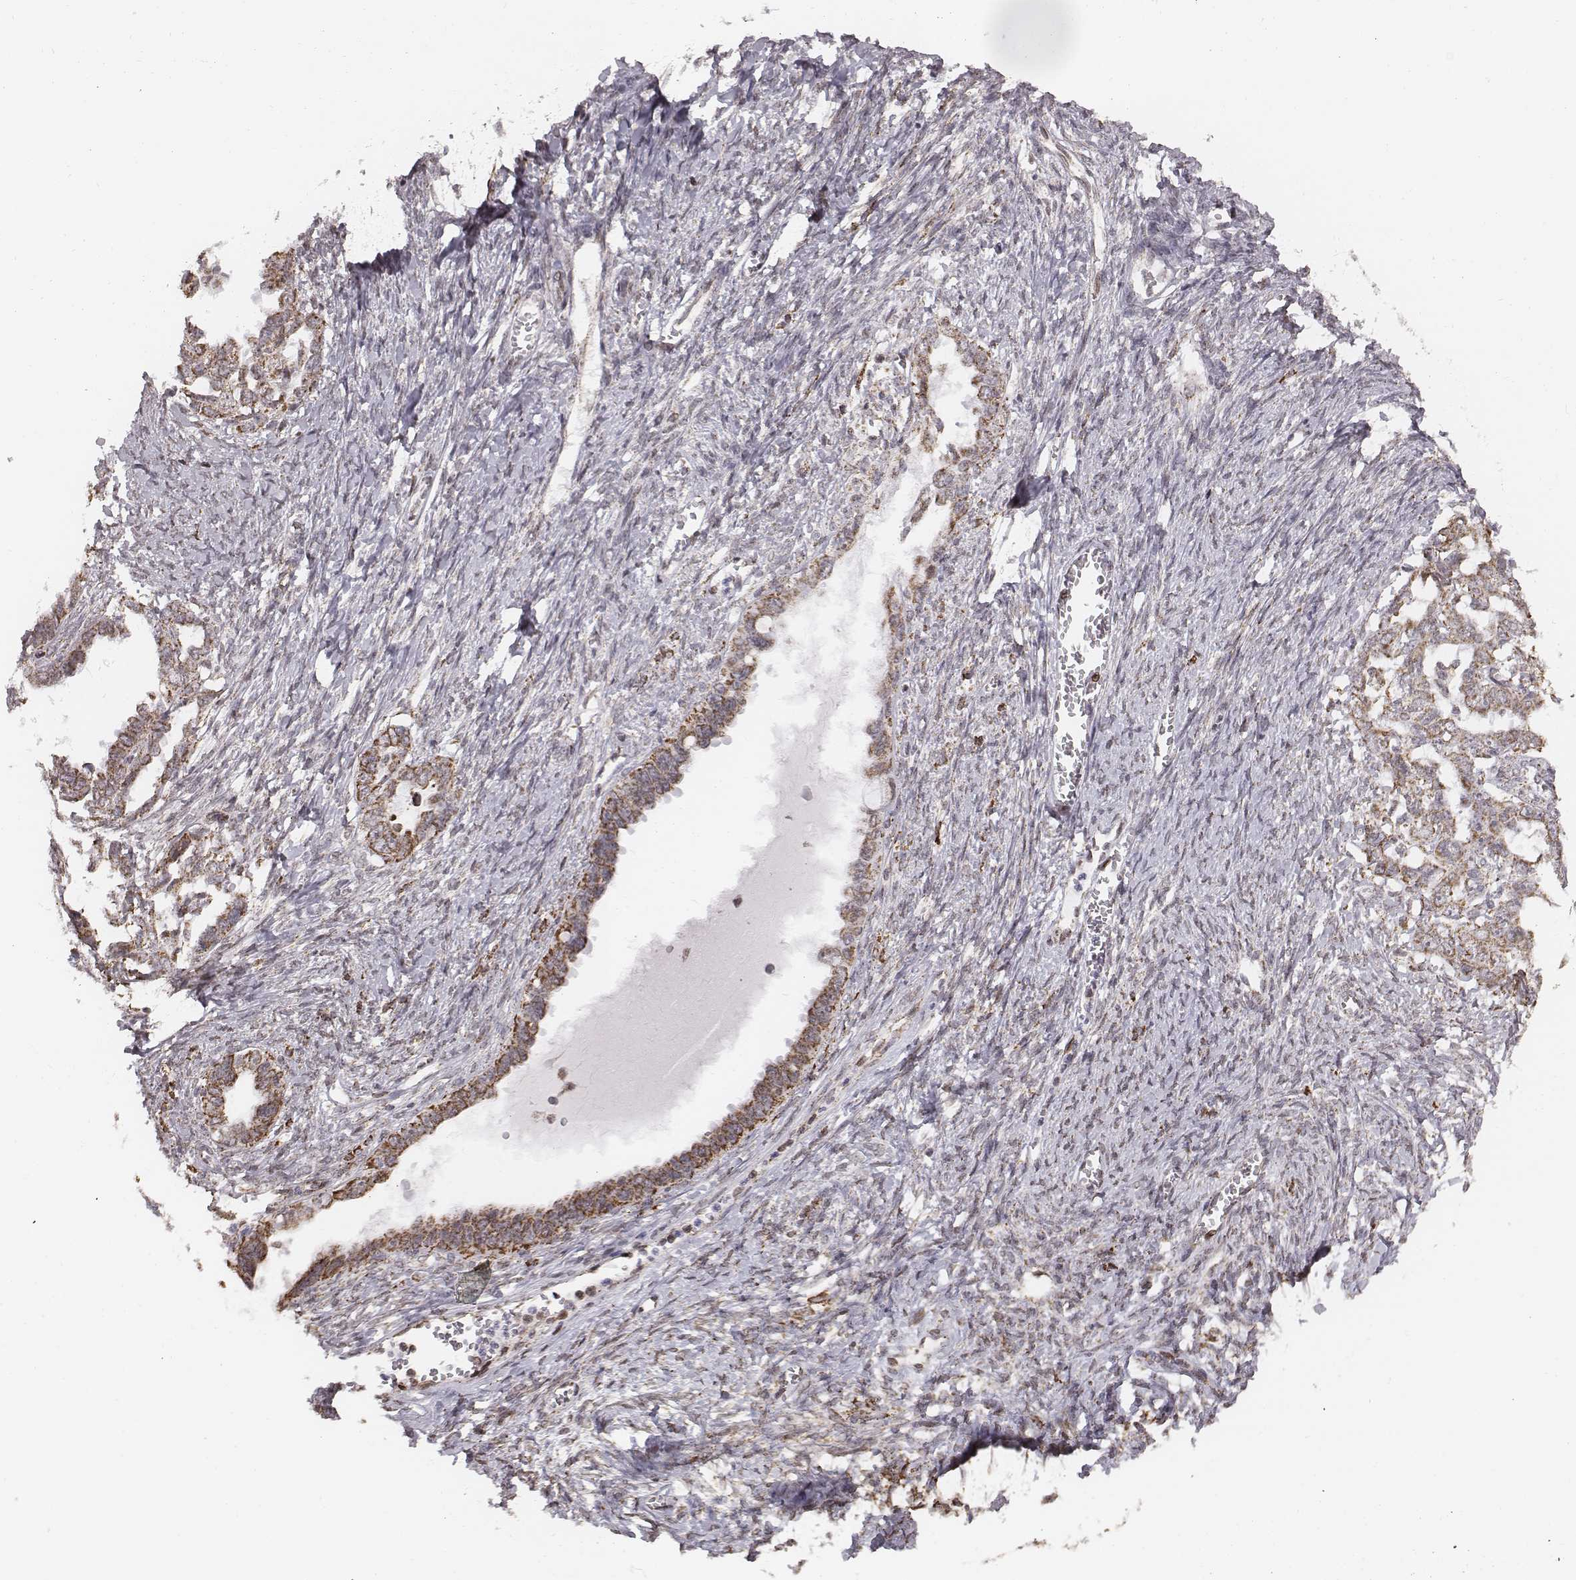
{"staining": {"intensity": "moderate", "quantity": "25%-75%", "location": "cytoplasmic/membranous"}, "tissue": "ovarian cancer", "cell_type": "Tumor cells", "image_type": "cancer", "snomed": [{"axis": "morphology", "description": "Cystadenocarcinoma, serous, NOS"}, {"axis": "topography", "description": "Ovary"}], "caption": "IHC micrograph of ovarian serous cystadenocarcinoma stained for a protein (brown), which displays medium levels of moderate cytoplasmic/membranous positivity in about 25%-75% of tumor cells.", "gene": "ACOT2", "patient": {"sex": "female", "age": 69}}